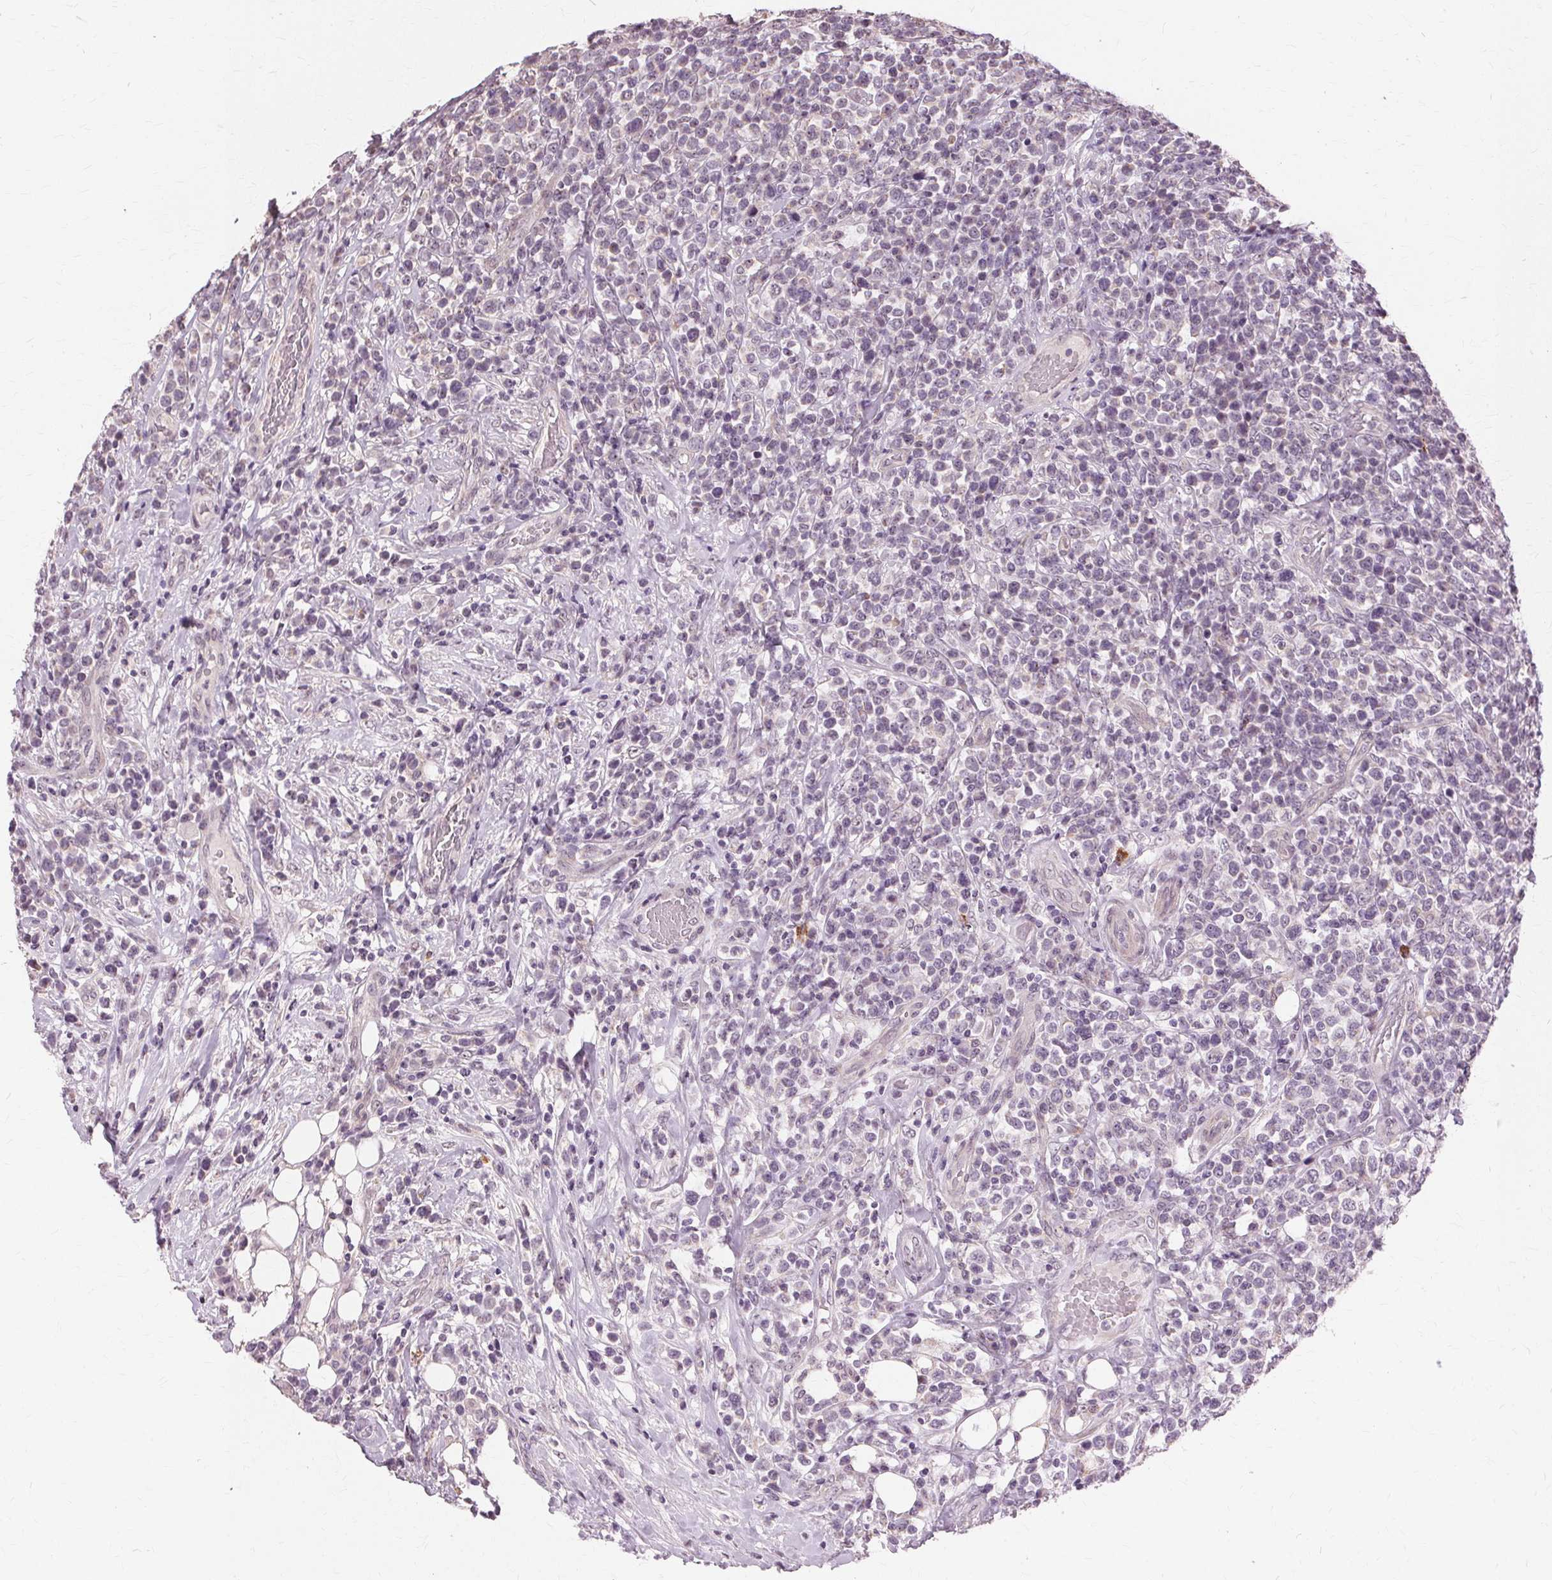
{"staining": {"intensity": "negative", "quantity": "none", "location": "none"}, "tissue": "lymphoma", "cell_type": "Tumor cells", "image_type": "cancer", "snomed": [{"axis": "morphology", "description": "Malignant lymphoma, non-Hodgkin's type, High grade"}, {"axis": "topography", "description": "Soft tissue"}], "caption": "DAB (3,3'-diaminobenzidine) immunohistochemical staining of human malignant lymphoma, non-Hodgkin's type (high-grade) exhibits no significant positivity in tumor cells.", "gene": "SIGLEC6", "patient": {"sex": "female", "age": 56}}